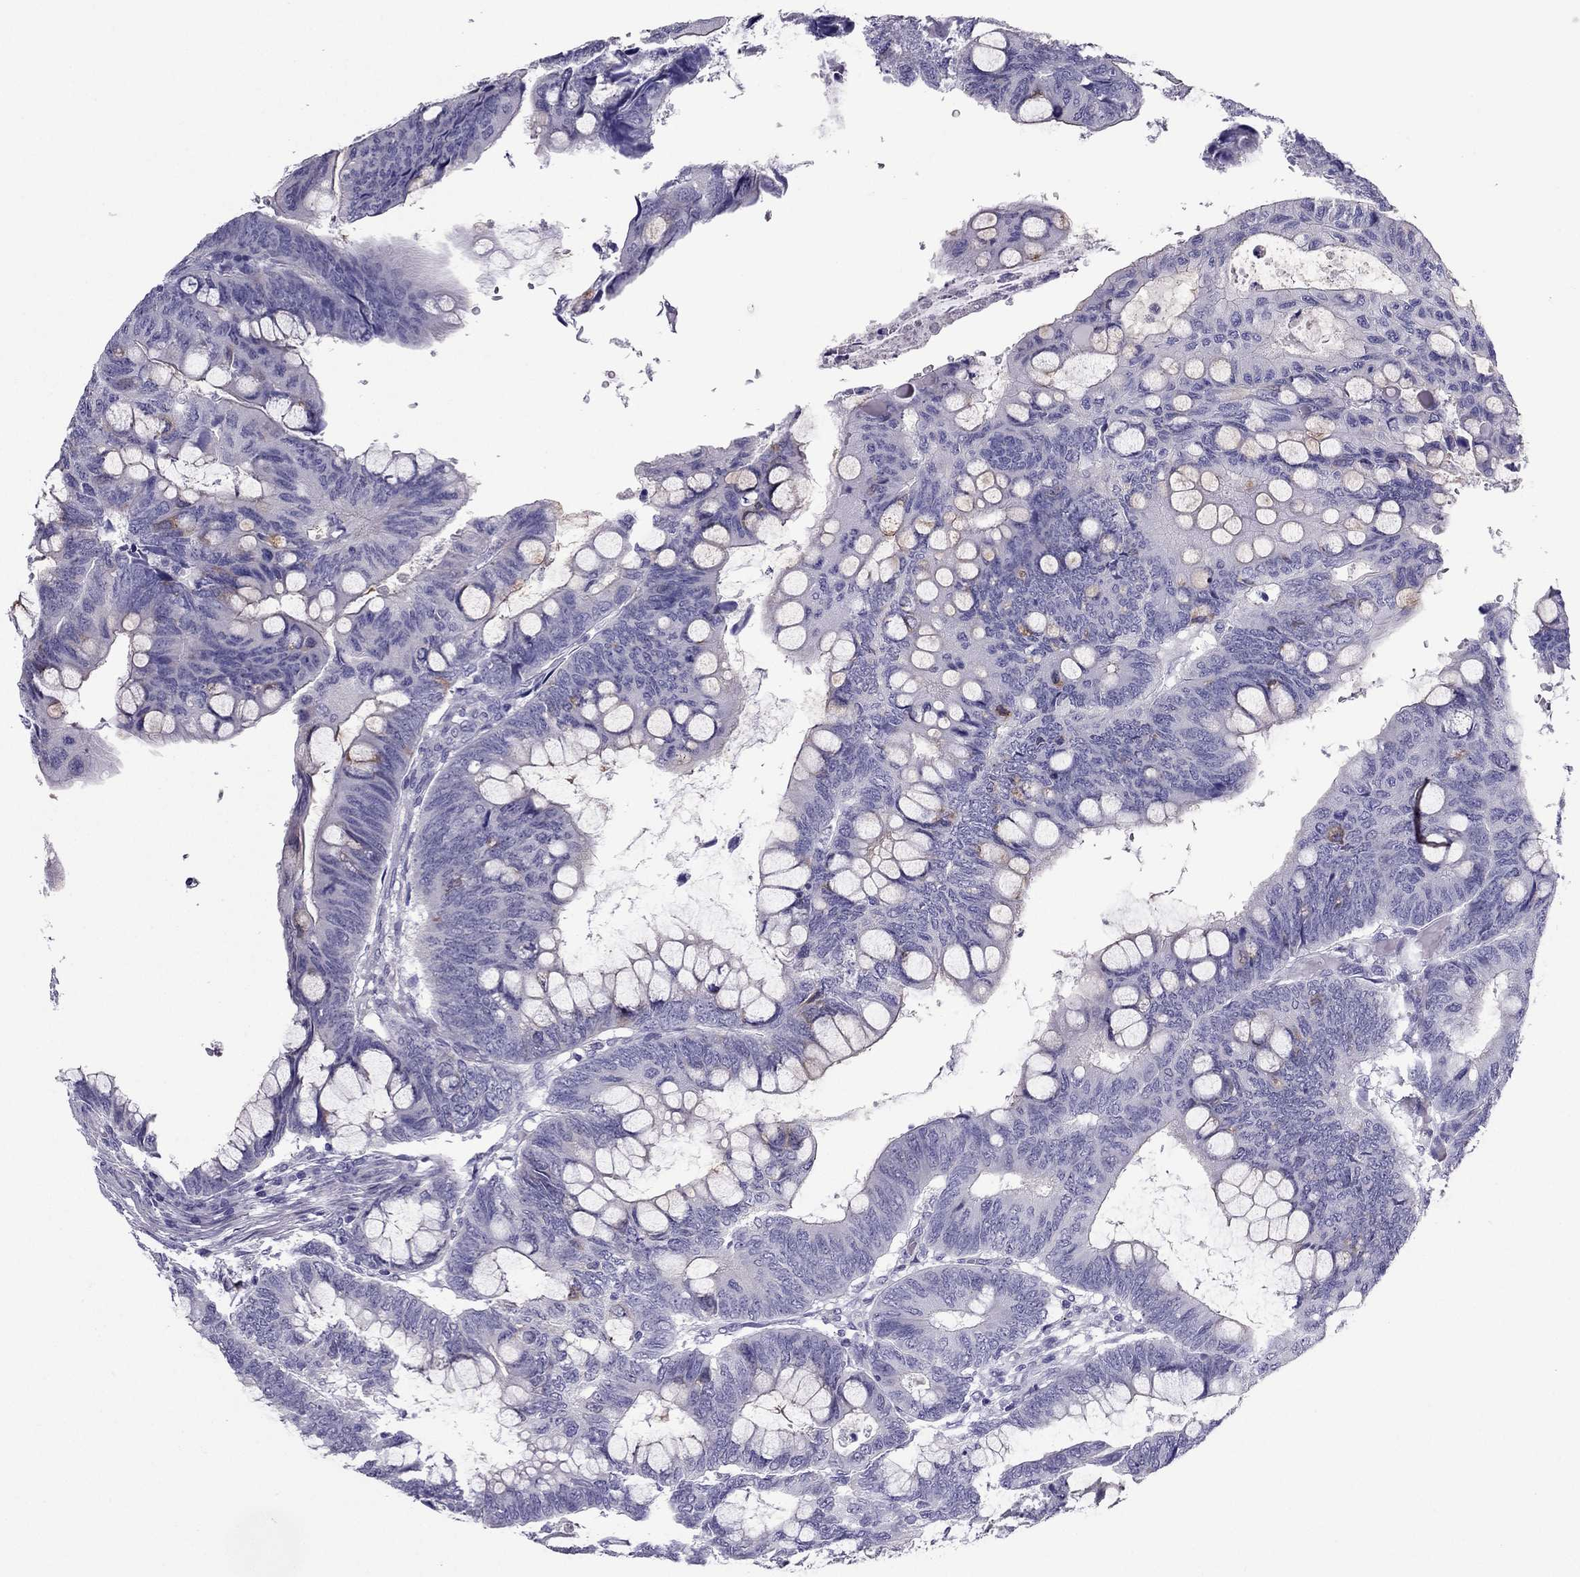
{"staining": {"intensity": "negative", "quantity": "none", "location": "none"}, "tissue": "colorectal cancer", "cell_type": "Tumor cells", "image_type": "cancer", "snomed": [{"axis": "morphology", "description": "Normal tissue, NOS"}, {"axis": "morphology", "description": "Adenocarcinoma, NOS"}, {"axis": "topography", "description": "Rectum"}], "caption": "An IHC histopathology image of colorectal cancer is shown. There is no staining in tumor cells of colorectal cancer.", "gene": "PDE6A", "patient": {"sex": "male", "age": 92}}